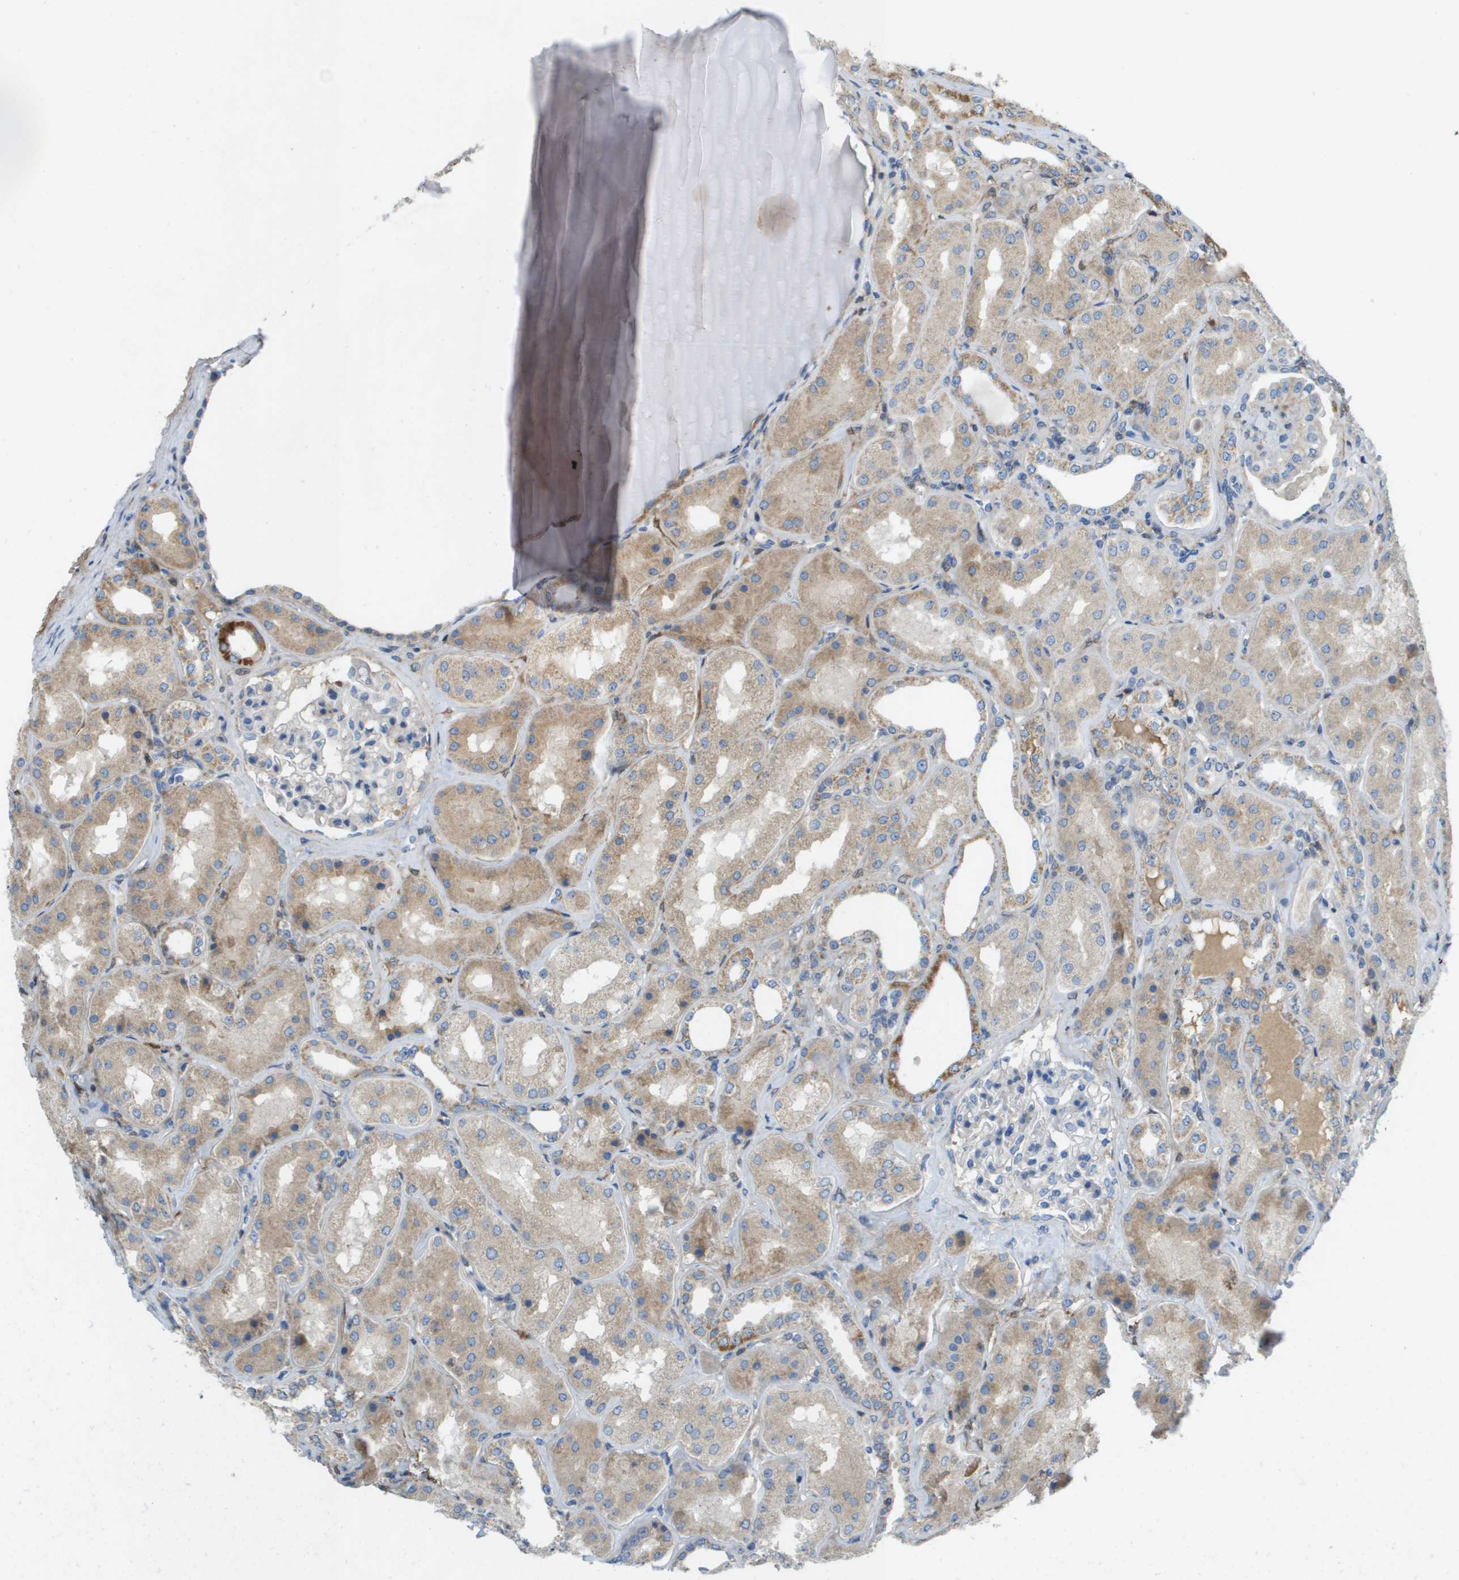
{"staining": {"intensity": "weak", "quantity": "<25%", "location": "cytoplasmic/membranous"}, "tissue": "kidney", "cell_type": "Cells in glomeruli", "image_type": "normal", "snomed": [{"axis": "morphology", "description": "Normal tissue, NOS"}, {"axis": "topography", "description": "Kidney"}], "caption": "Immunohistochemistry (IHC) image of normal kidney stained for a protein (brown), which exhibits no positivity in cells in glomeruli.", "gene": "CYGB", "patient": {"sex": "female", "age": 56}}